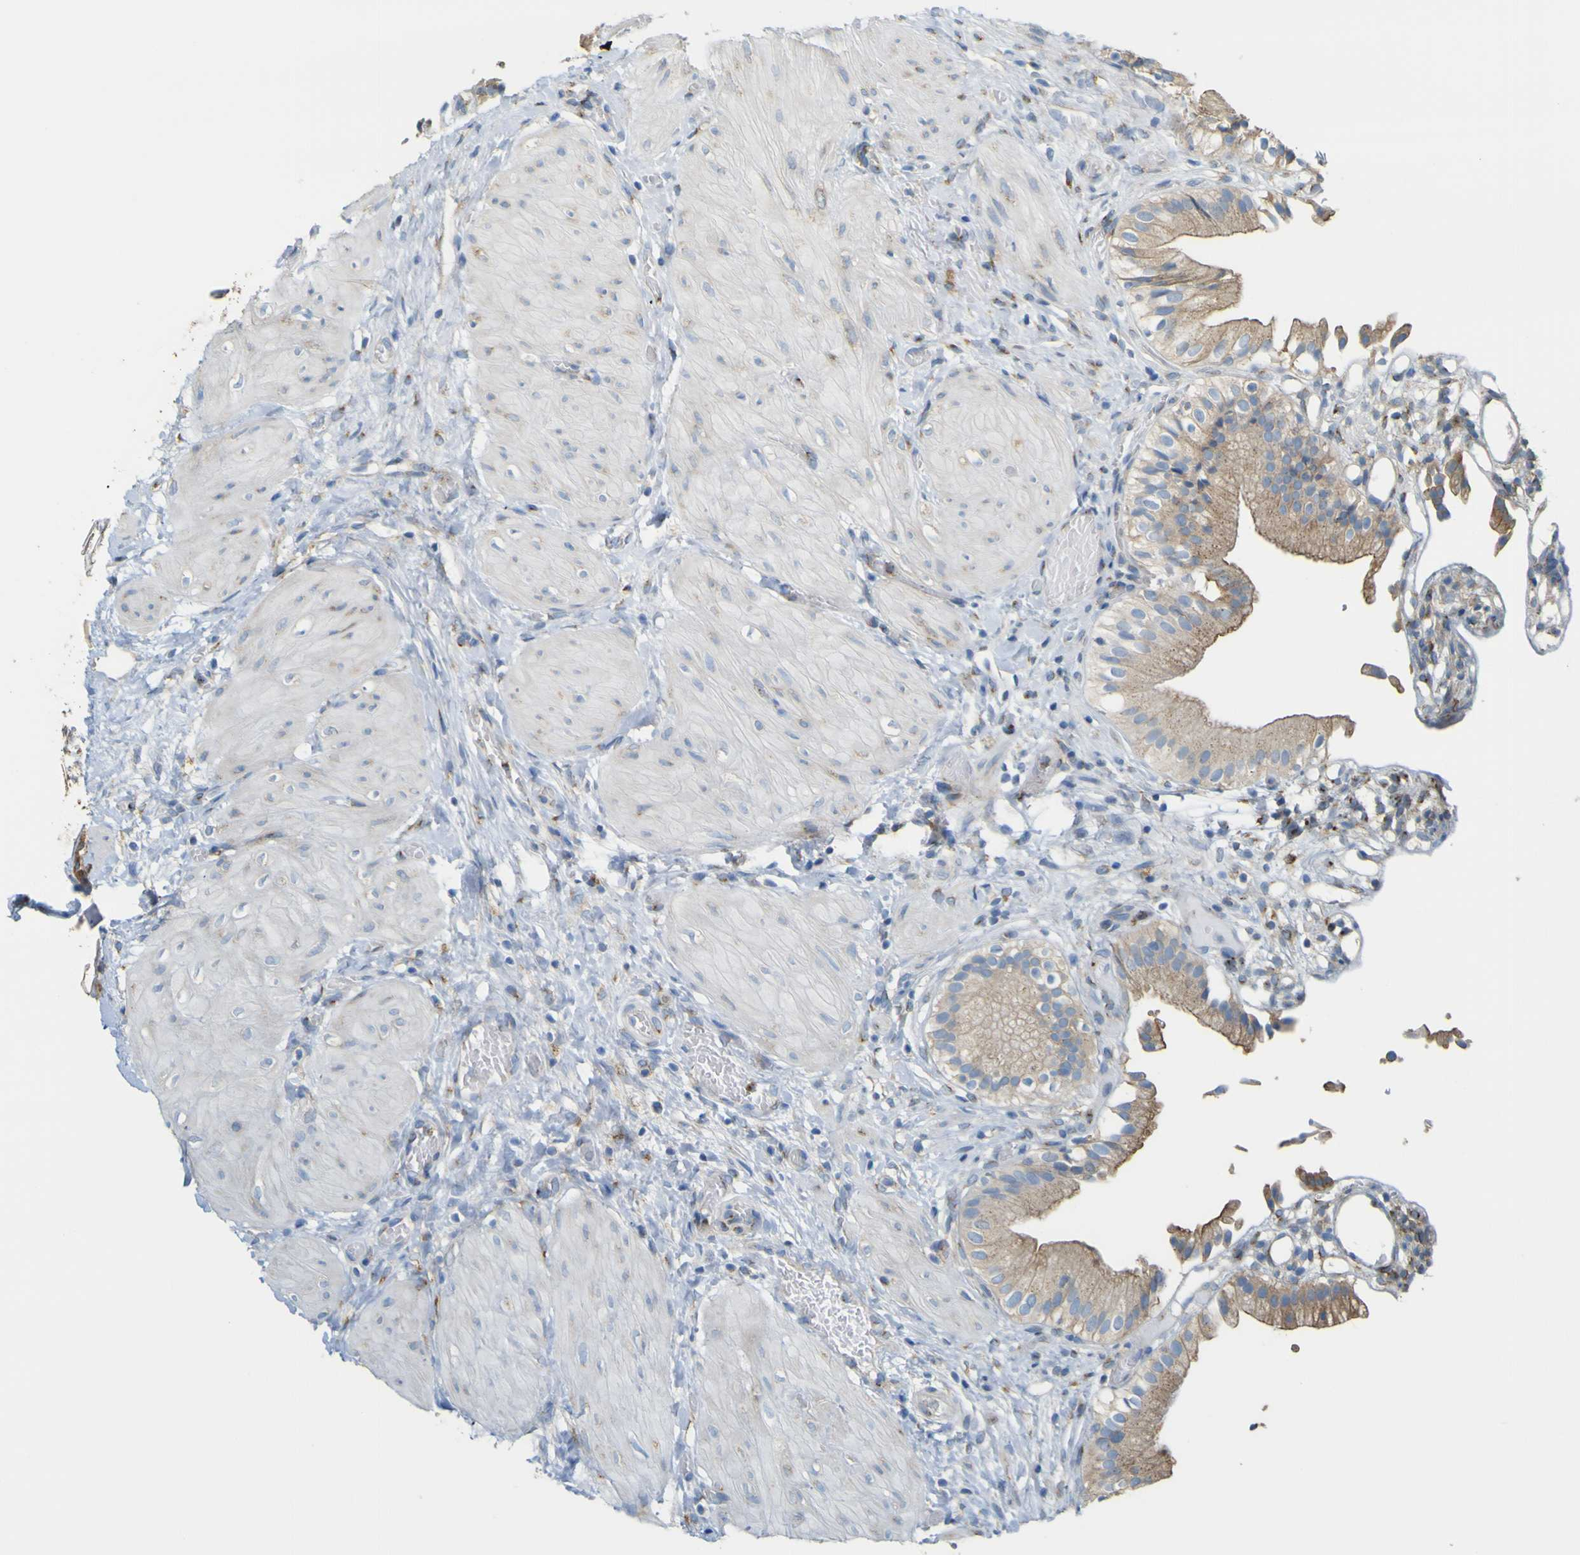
{"staining": {"intensity": "weak", "quantity": ">75%", "location": "cytoplasmic/membranous"}, "tissue": "gallbladder", "cell_type": "Glandular cells", "image_type": "normal", "snomed": [{"axis": "morphology", "description": "Normal tissue, NOS"}, {"axis": "topography", "description": "Gallbladder"}], "caption": "Immunohistochemical staining of normal human gallbladder reveals low levels of weak cytoplasmic/membranous staining in approximately >75% of glandular cells.", "gene": "IGF2R", "patient": {"sex": "male", "age": 65}}